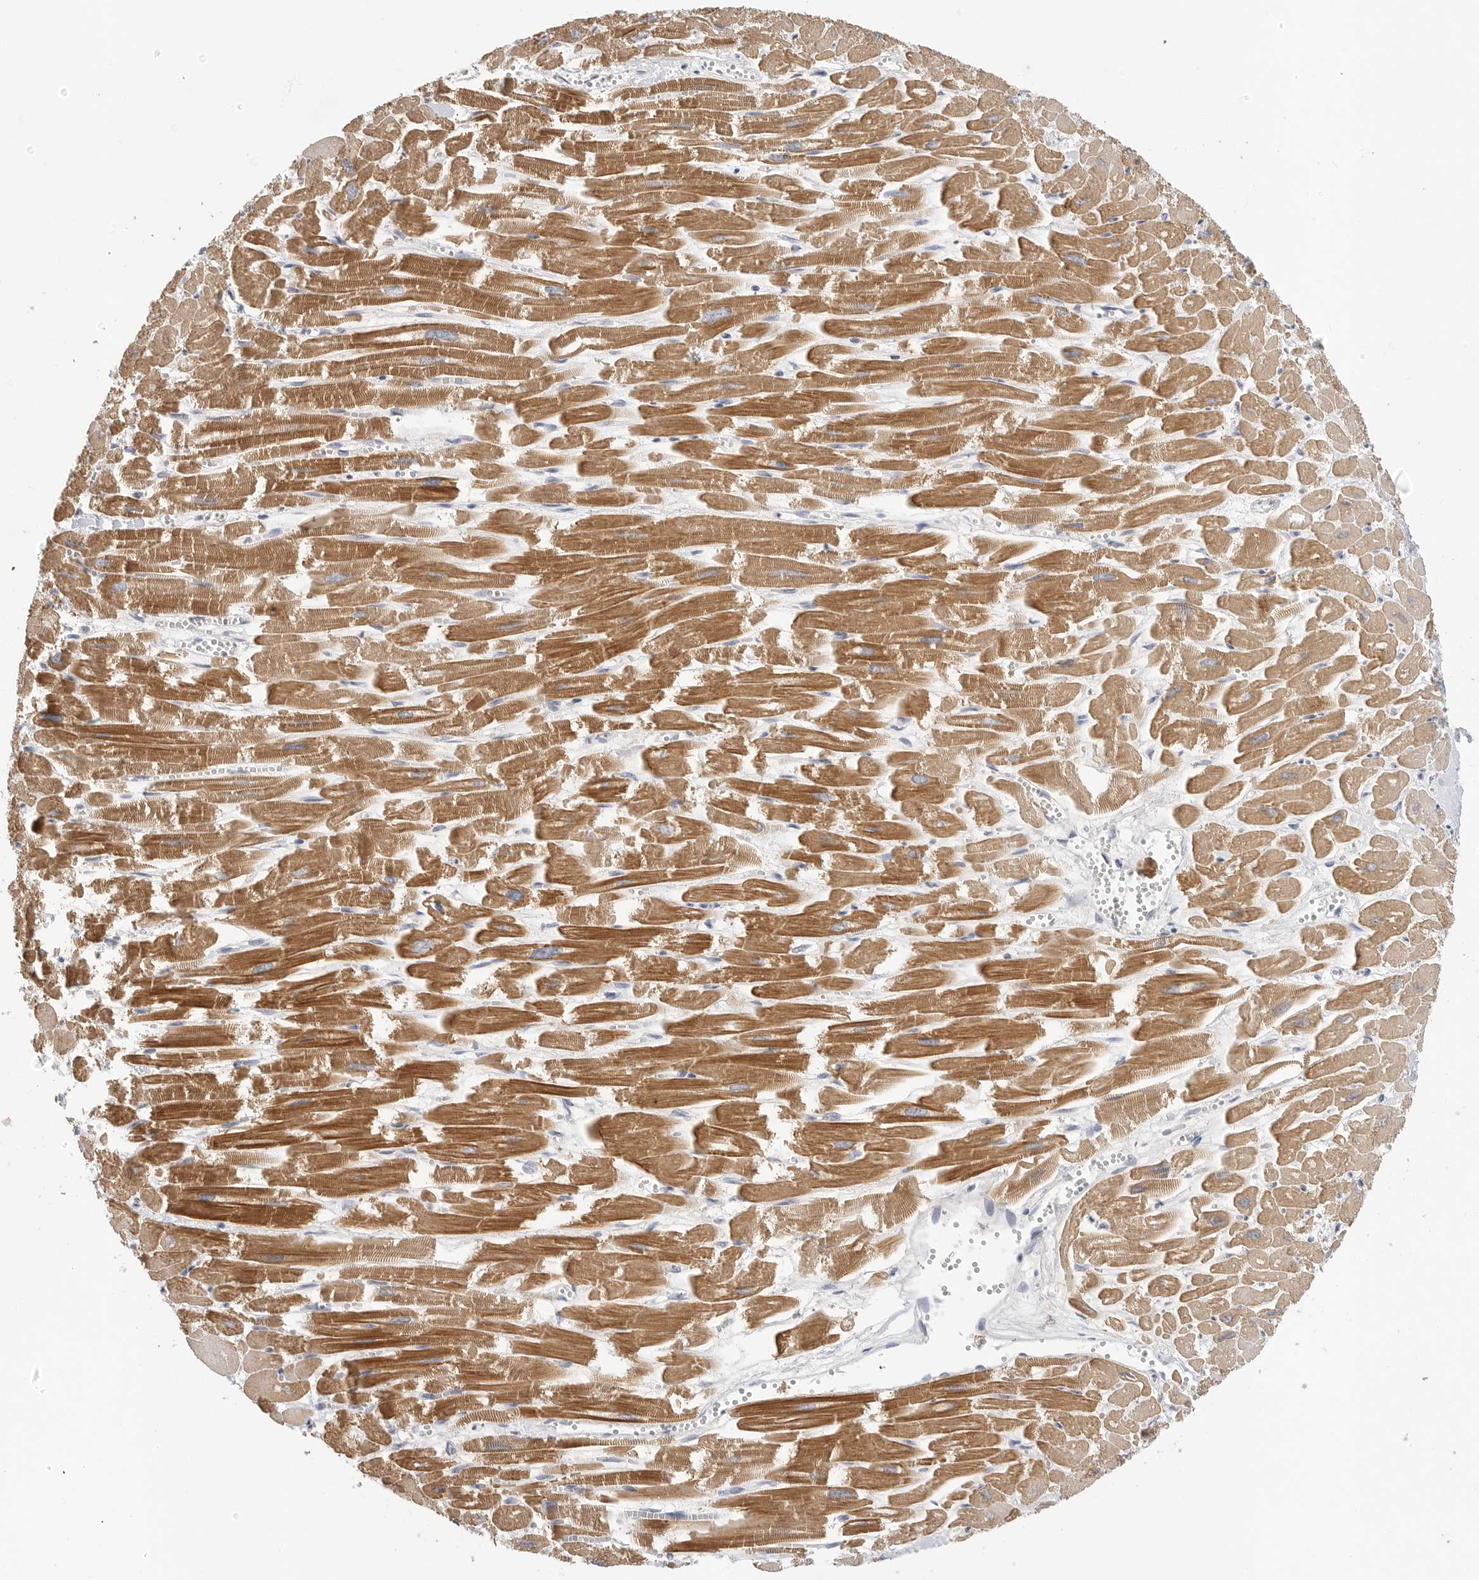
{"staining": {"intensity": "moderate", "quantity": ">75%", "location": "cytoplasmic/membranous"}, "tissue": "heart muscle", "cell_type": "Cardiomyocytes", "image_type": "normal", "snomed": [{"axis": "morphology", "description": "Normal tissue, NOS"}, {"axis": "topography", "description": "Heart"}], "caption": "Benign heart muscle shows moderate cytoplasmic/membranous positivity in approximately >75% of cardiomyocytes, visualized by immunohistochemistry. The protein is stained brown, and the nuclei are stained in blue (DAB IHC with brightfield microscopy, high magnification).", "gene": "FBN2", "patient": {"sex": "male", "age": 54}}